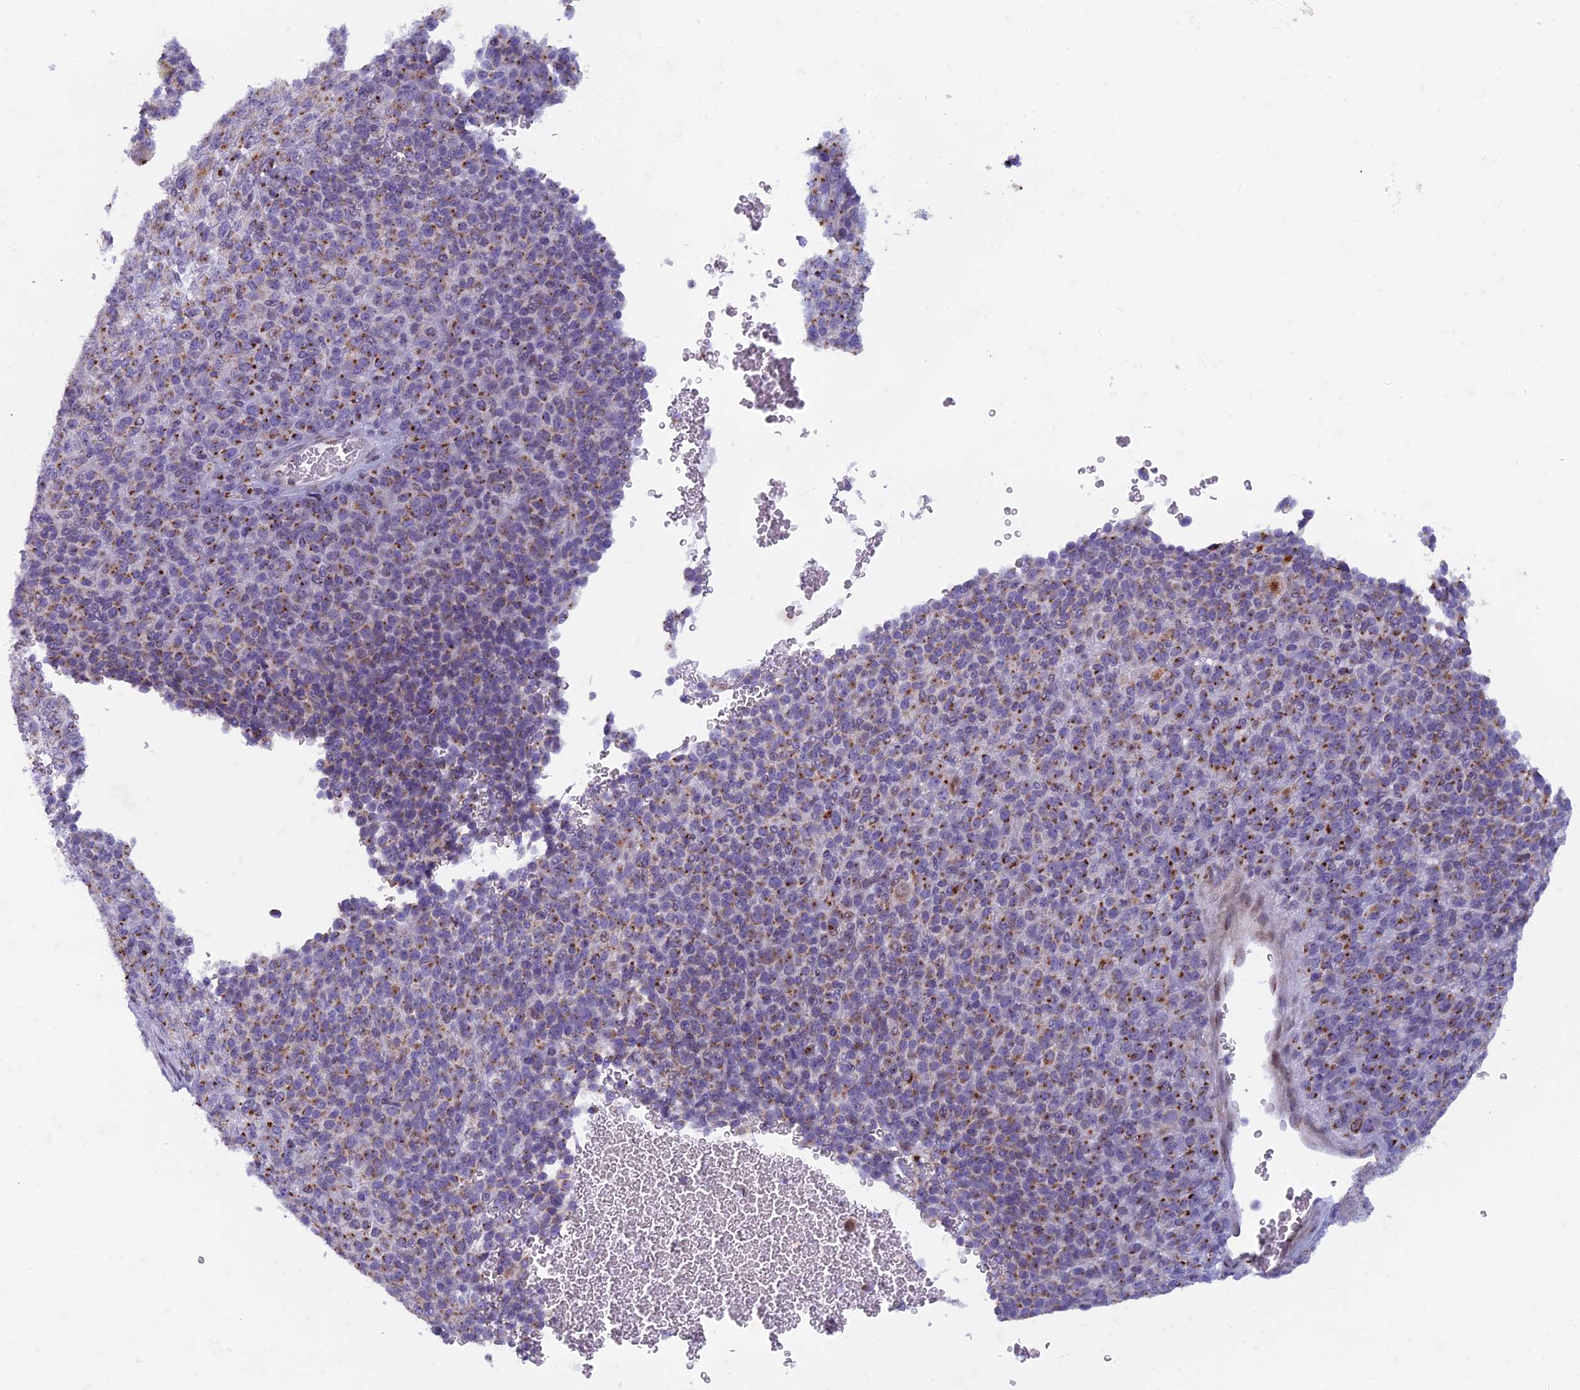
{"staining": {"intensity": "moderate", "quantity": ">75%", "location": "cytoplasmic/membranous"}, "tissue": "melanoma", "cell_type": "Tumor cells", "image_type": "cancer", "snomed": [{"axis": "morphology", "description": "Malignant melanoma, Metastatic site"}, {"axis": "topography", "description": "Brain"}], "caption": "Melanoma was stained to show a protein in brown. There is medium levels of moderate cytoplasmic/membranous staining in approximately >75% of tumor cells. (DAB (3,3'-diaminobenzidine) IHC with brightfield microscopy, high magnification).", "gene": "FAM3C", "patient": {"sex": "female", "age": 56}}